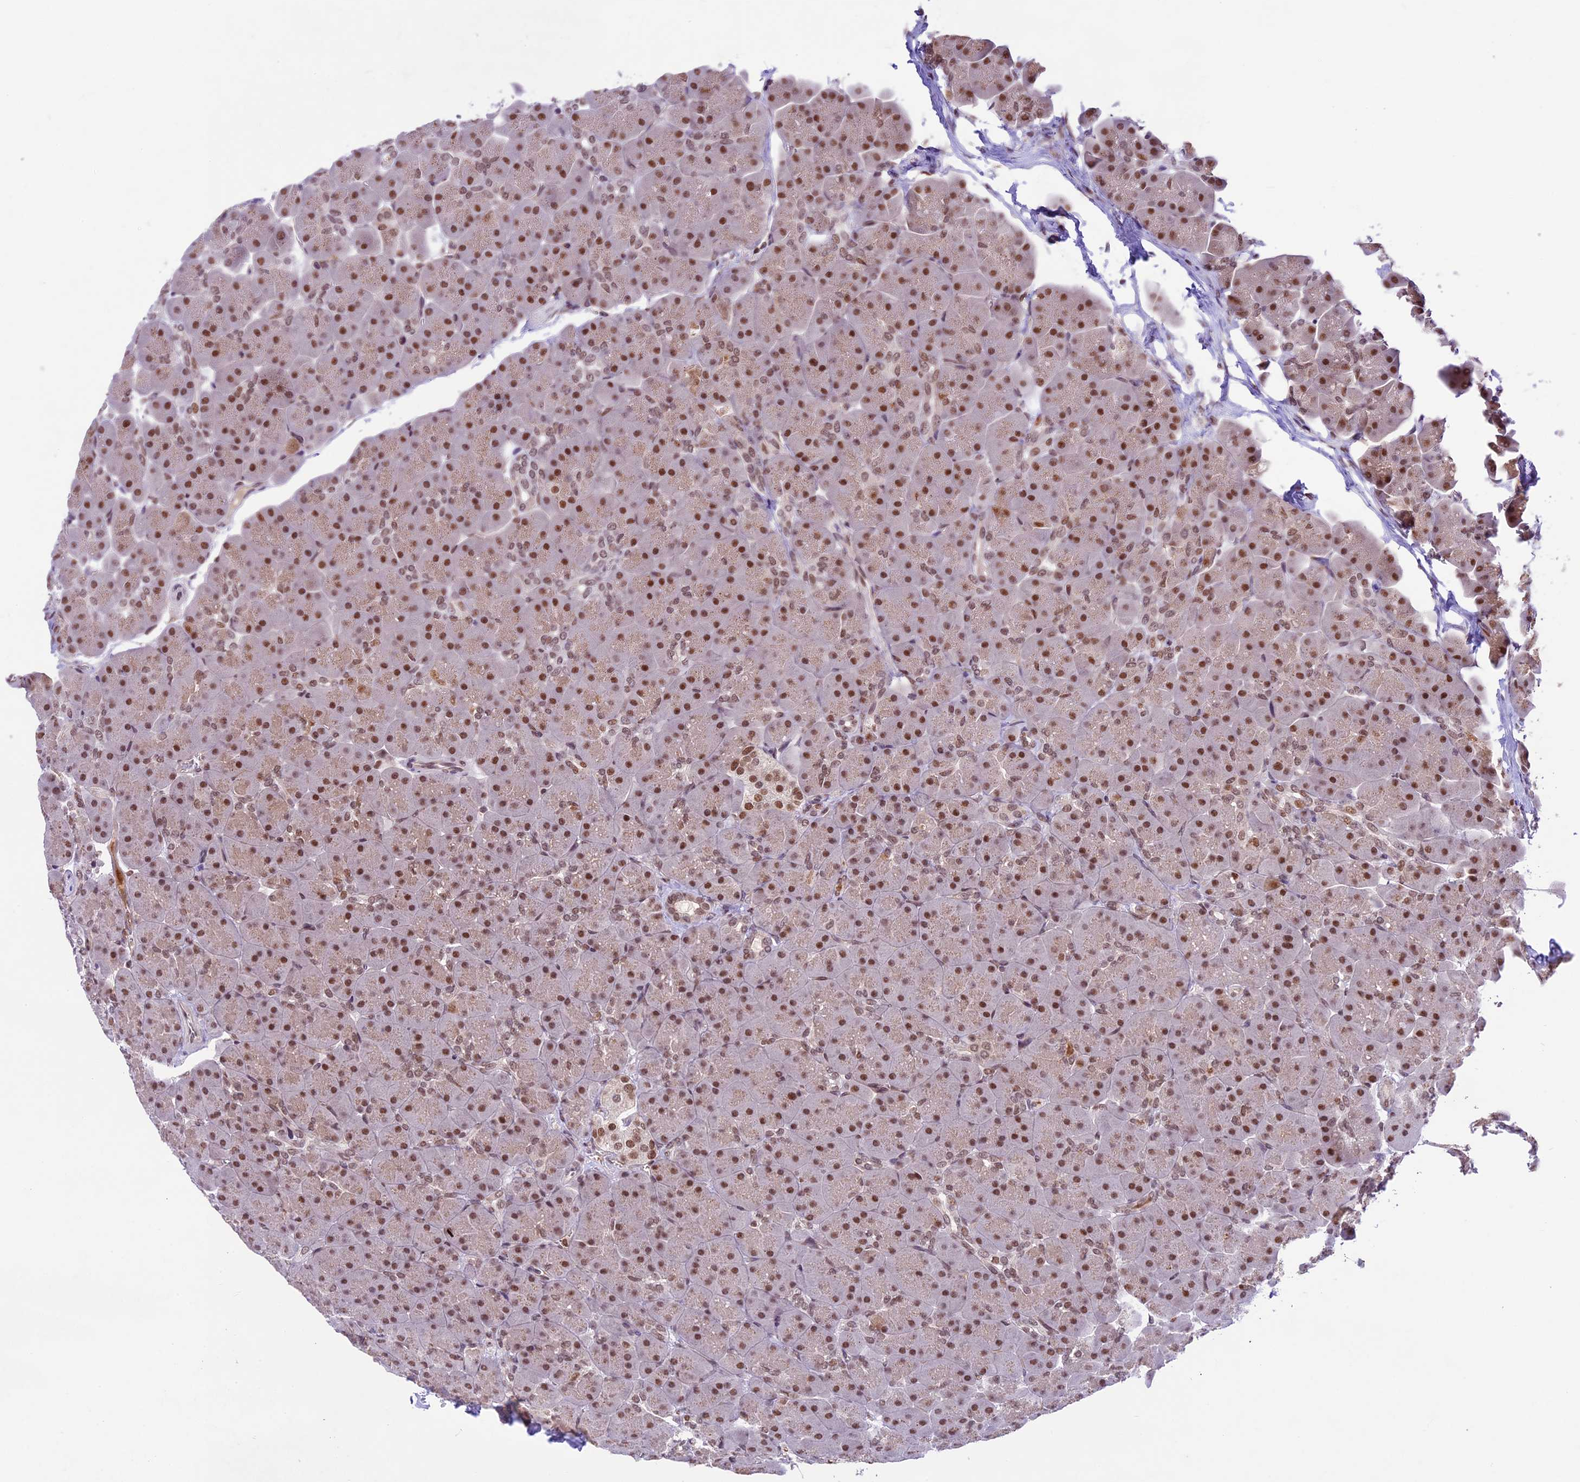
{"staining": {"intensity": "moderate", "quantity": ">75%", "location": "nuclear"}, "tissue": "pancreas", "cell_type": "Exocrine glandular cells", "image_type": "normal", "snomed": [{"axis": "morphology", "description": "Normal tissue, NOS"}, {"axis": "topography", "description": "Pancreas"}], "caption": "An immunohistochemistry histopathology image of unremarkable tissue is shown. Protein staining in brown highlights moderate nuclear positivity in pancreas within exocrine glandular cells. Nuclei are stained in blue.", "gene": "SHKBP1", "patient": {"sex": "male", "age": 66}}